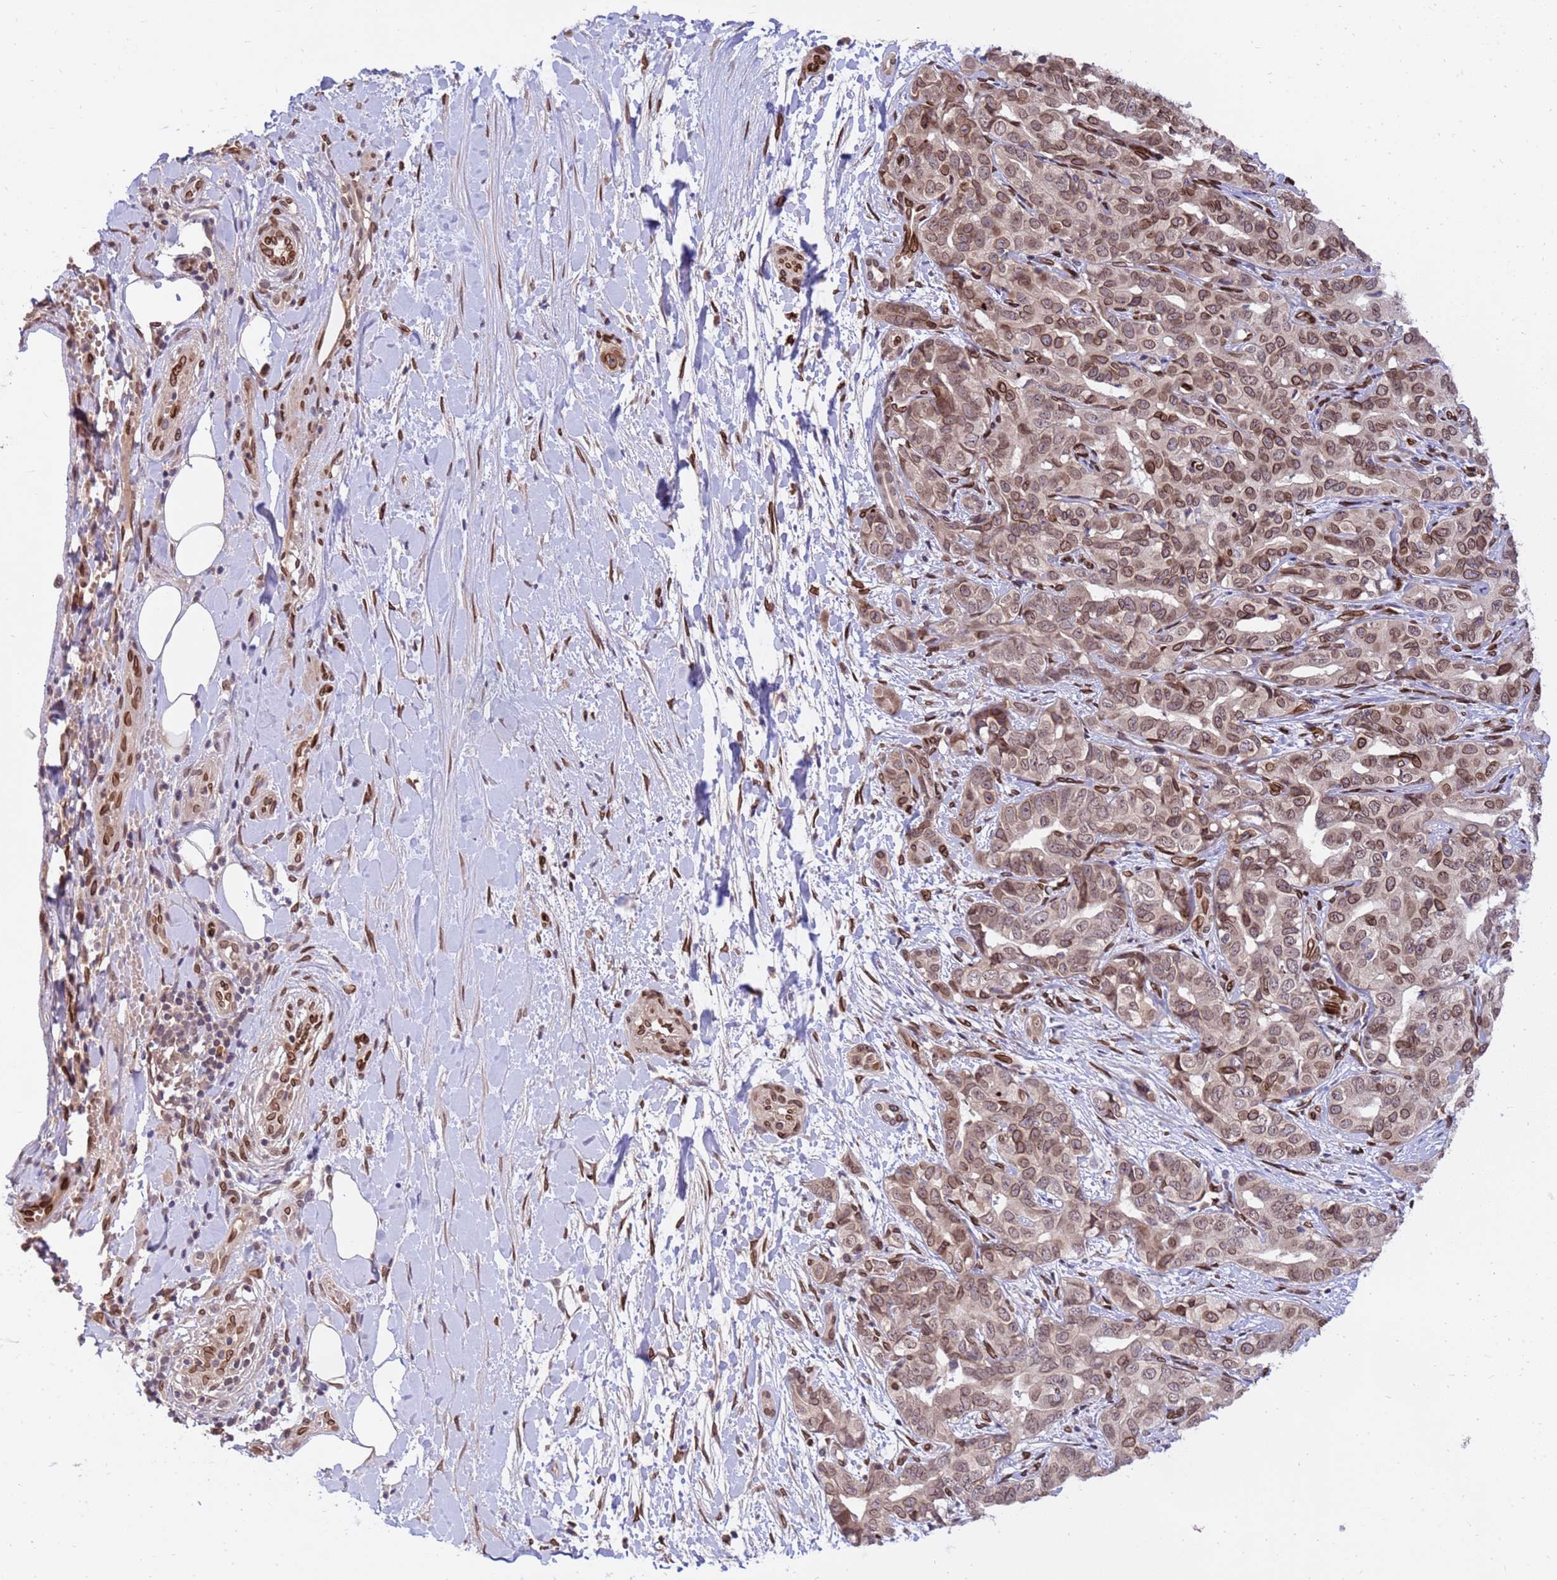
{"staining": {"intensity": "moderate", "quantity": ">75%", "location": "cytoplasmic/membranous,nuclear"}, "tissue": "liver cancer", "cell_type": "Tumor cells", "image_type": "cancer", "snomed": [{"axis": "morphology", "description": "Cholangiocarcinoma"}, {"axis": "topography", "description": "Liver"}], "caption": "Immunohistochemistry of liver cancer displays medium levels of moderate cytoplasmic/membranous and nuclear staining in approximately >75% of tumor cells. The protein is shown in brown color, while the nuclei are stained blue.", "gene": "GPR135", "patient": {"sex": "male", "age": 59}}